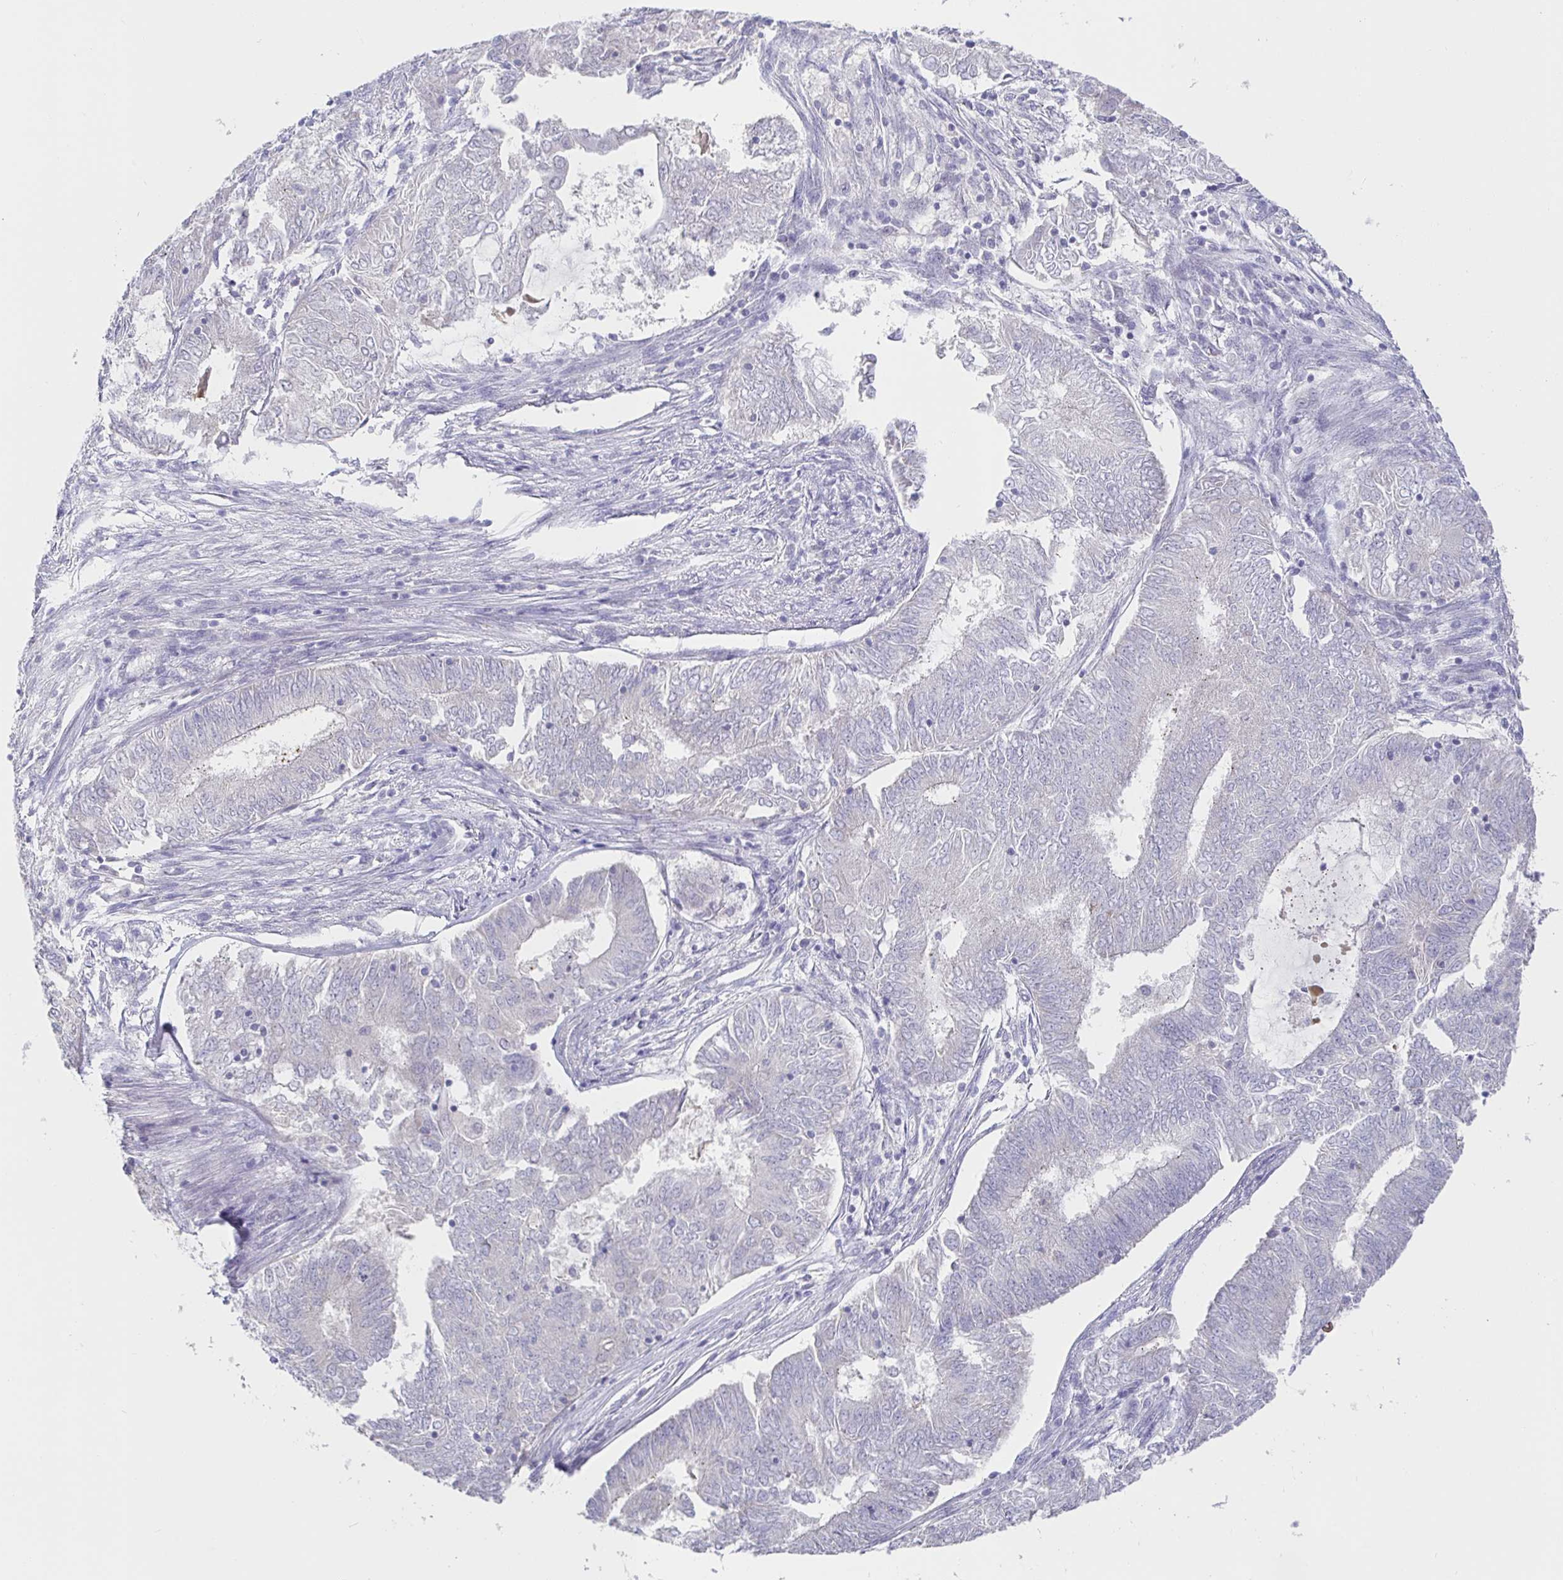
{"staining": {"intensity": "weak", "quantity": "<25%", "location": "cytoplasmic/membranous"}, "tissue": "endometrial cancer", "cell_type": "Tumor cells", "image_type": "cancer", "snomed": [{"axis": "morphology", "description": "Adenocarcinoma, NOS"}, {"axis": "topography", "description": "Endometrium"}], "caption": "This is an immunohistochemistry histopathology image of human endometrial adenocarcinoma. There is no staining in tumor cells.", "gene": "CIT", "patient": {"sex": "female", "age": 62}}